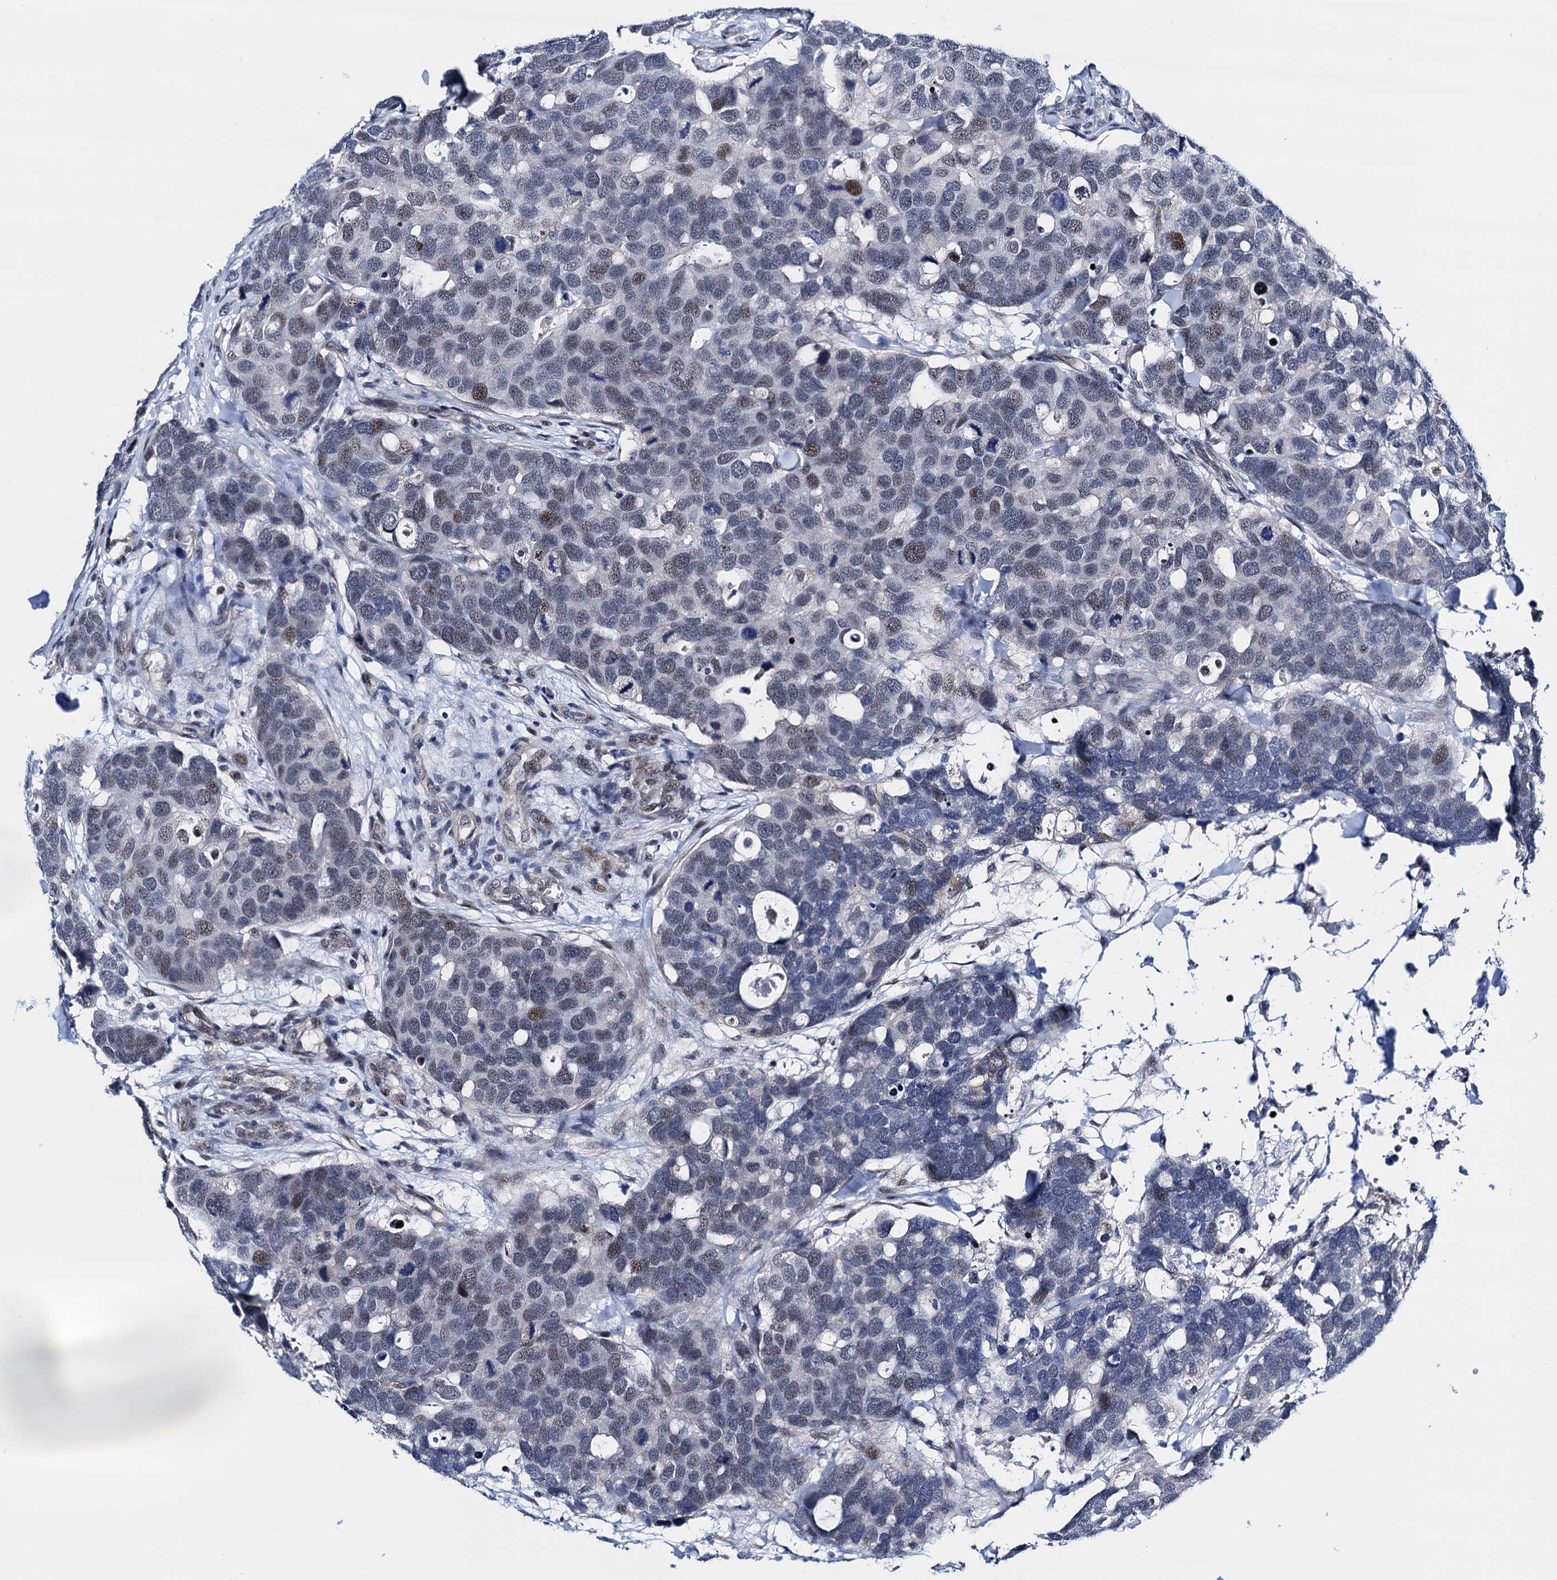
{"staining": {"intensity": "moderate", "quantity": "<25%", "location": "nuclear"}, "tissue": "breast cancer", "cell_type": "Tumor cells", "image_type": "cancer", "snomed": [{"axis": "morphology", "description": "Duct carcinoma"}, {"axis": "topography", "description": "Breast"}], "caption": "Breast cancer (invasive ductal carcinoma) was stained to show a protein in brown. There is low levels of moderate nuclear expression in approximately <25% of tumor cells. Using DAB (3,3'-diaminobenzidine) (brown) and hematoxylin (blue) stains, captured at high magnification using brightfield microscopy.", "gene": "COA4", "patient": {"sex": "female", "age": 83}}